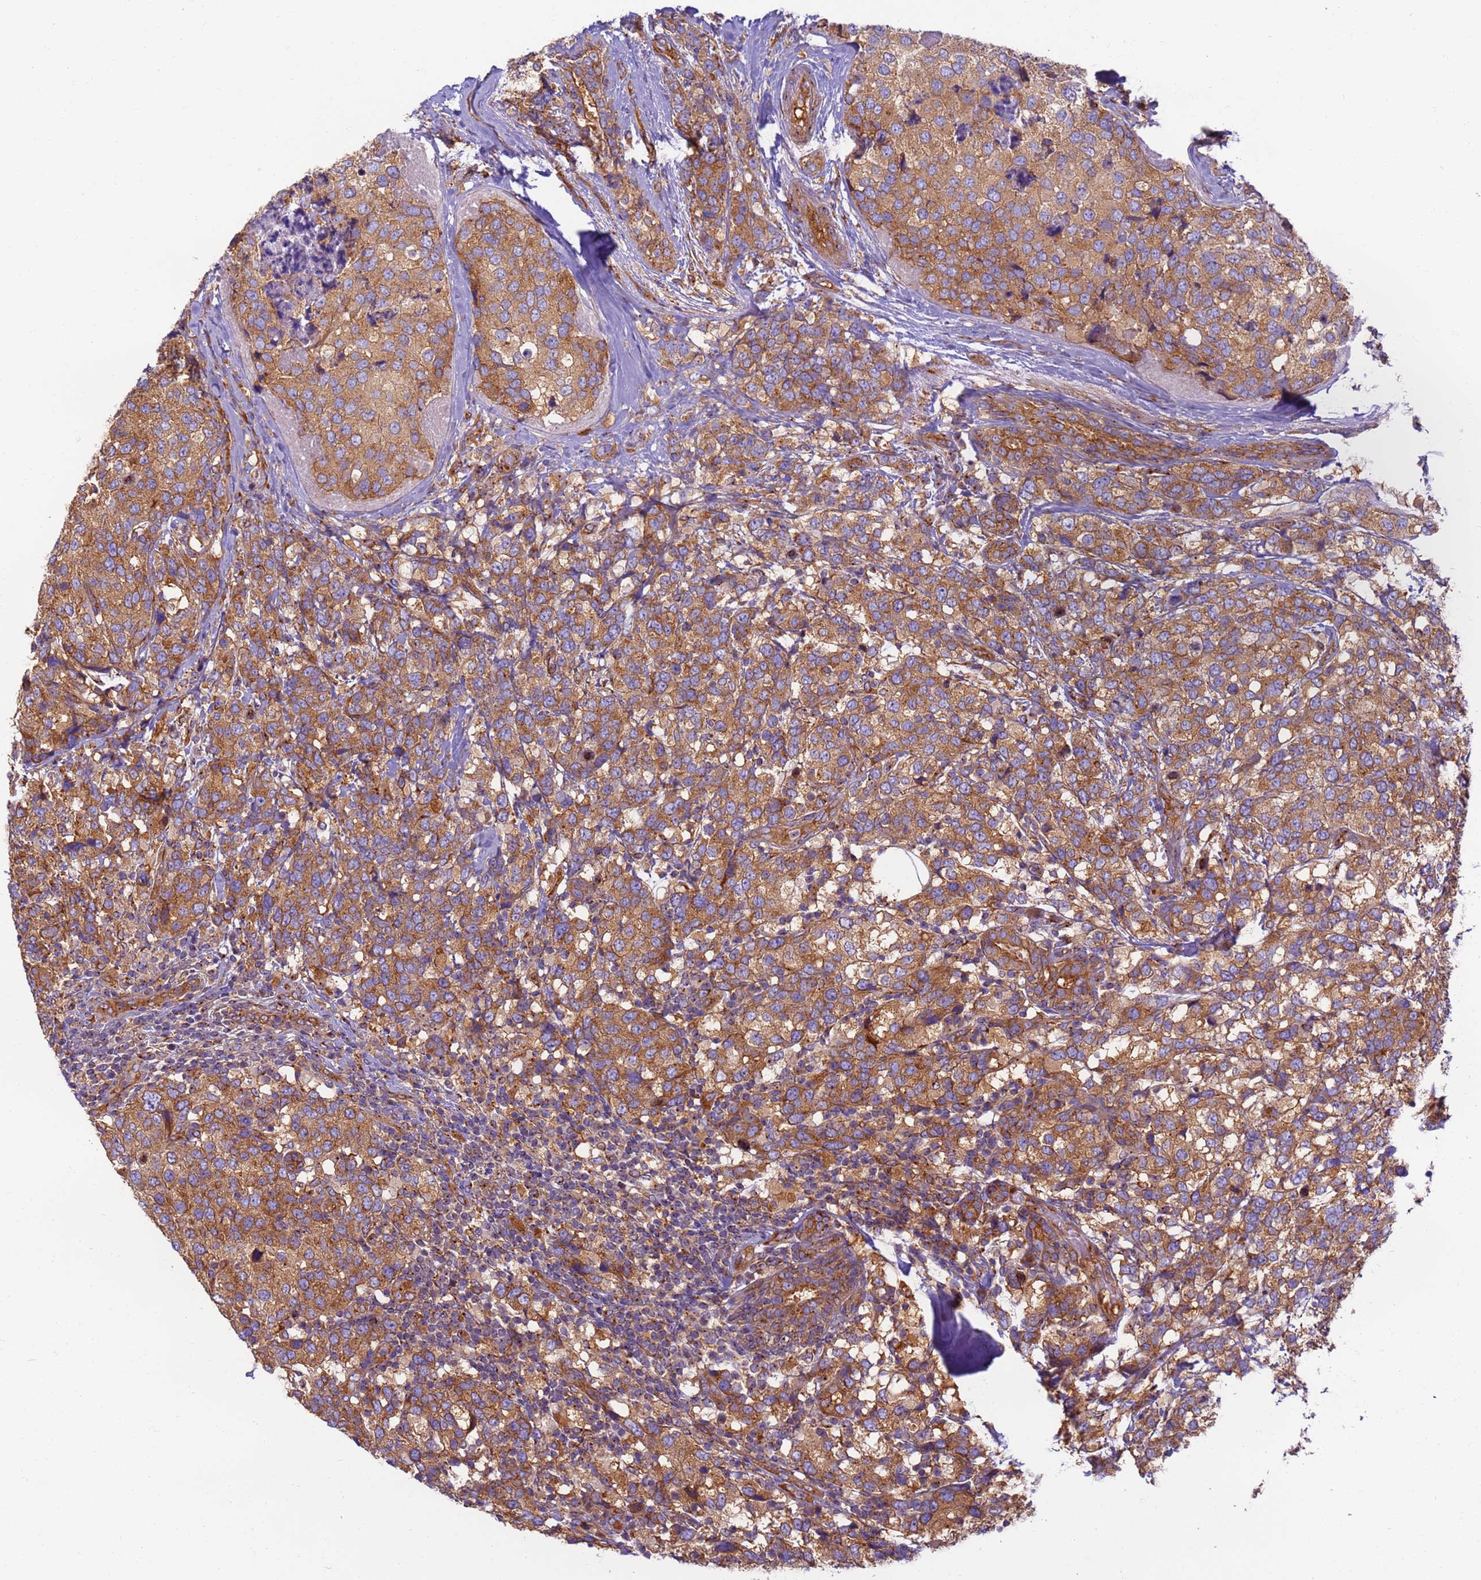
{"staining": {"intensity": "moderate", "quantity": ">75%", "location": "cytoplasmic/membranous"}, "tissue": "breast cancer", "cell_type": "Tumor cells", "image_type": "cancer", "snomed": [{"axis": "morphology", "description": "Lobular carcinoma"}, {"axis": "topography", "description": "Breast"}], "caption": "Breast lobular carcinoma was stained to show a protein in brown. There is medium levels of moderate cytoplasmic/membranous staining in approximately >75% of tumor cells.", "gene": "DYNC1I2", "patient": {"sex": "female", "age": 59}}